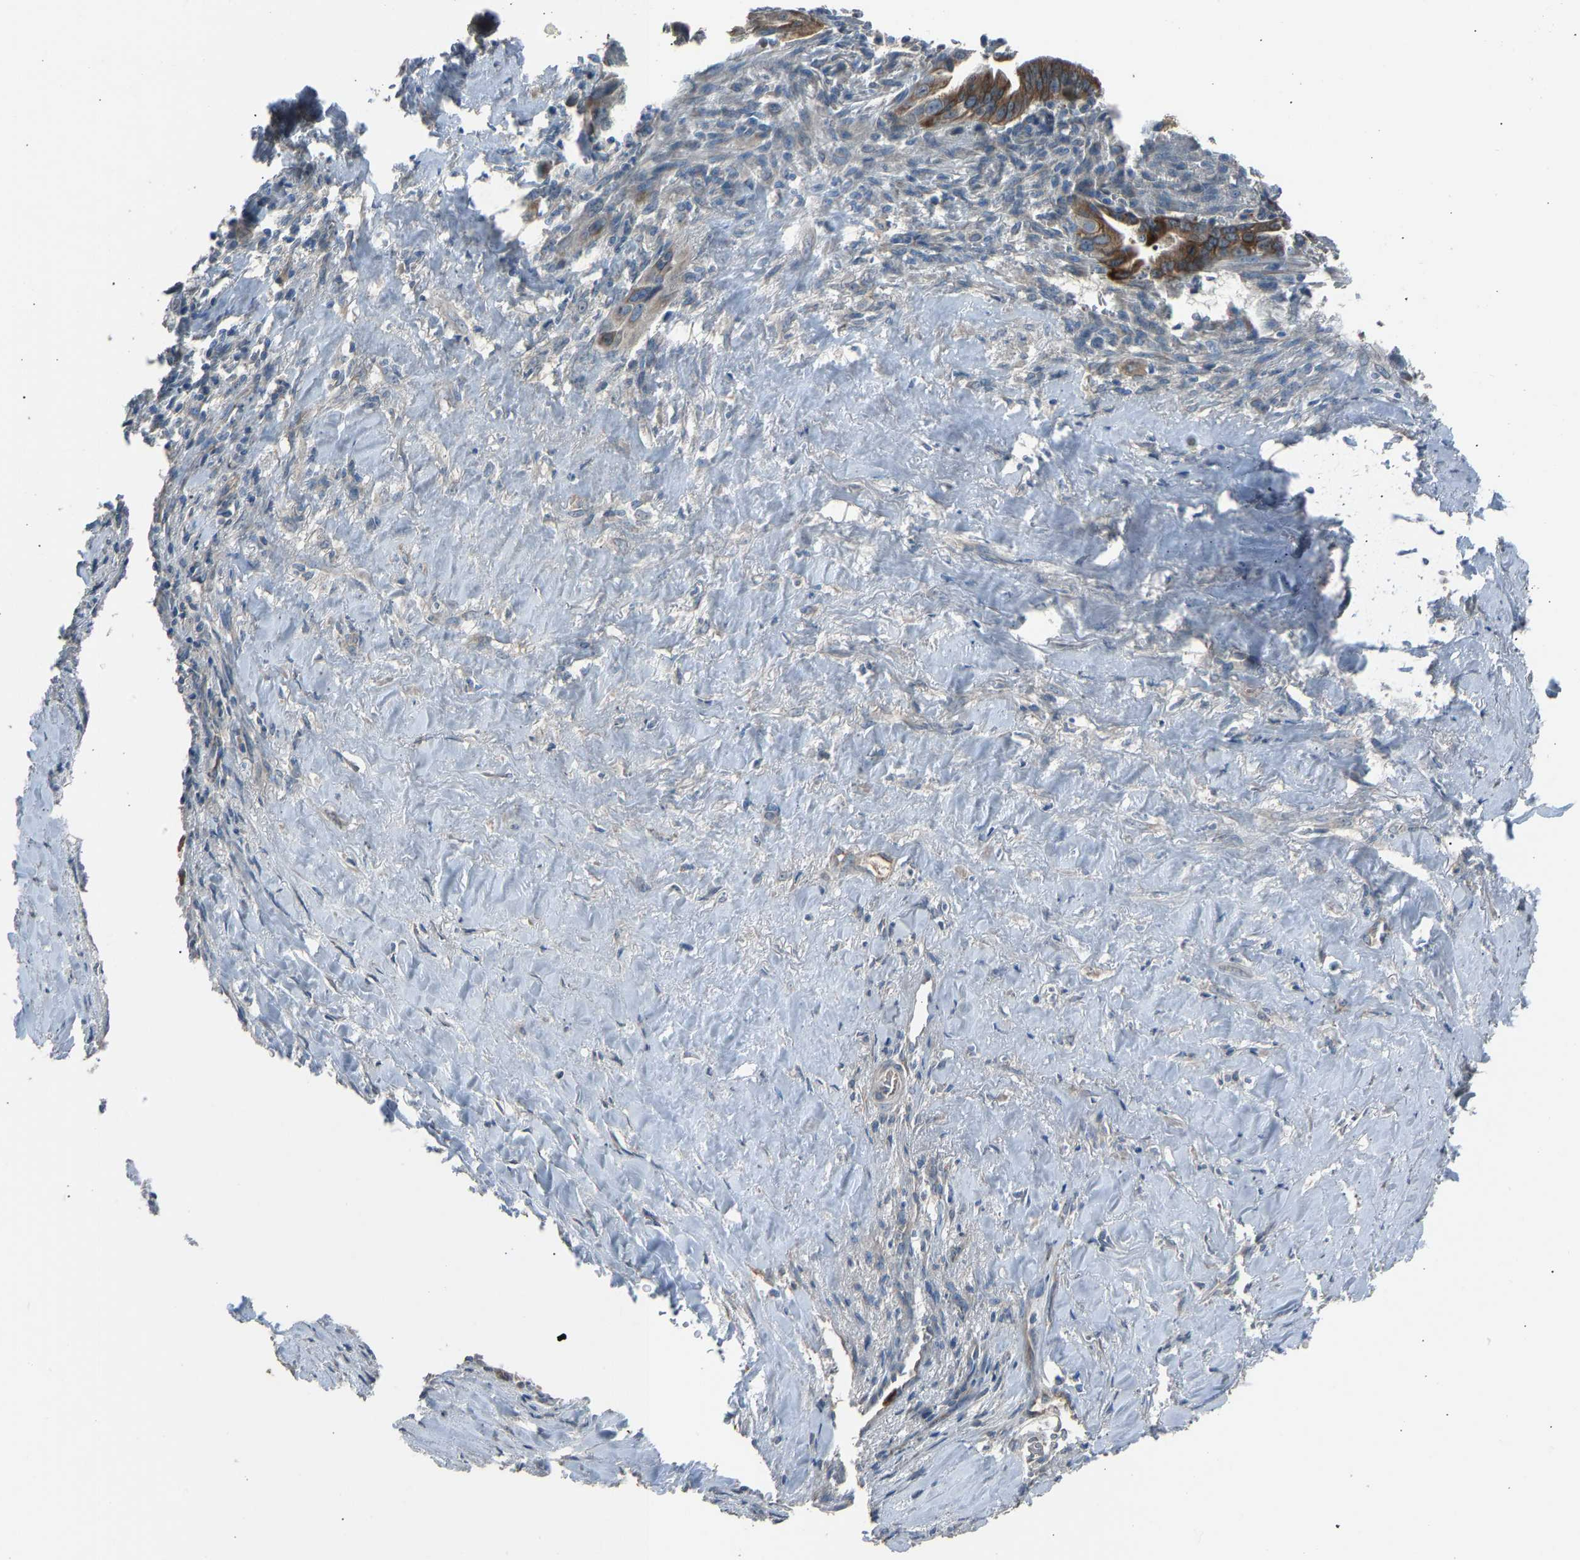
{"staining": {"intensity": "moderate", "quantity": ">75%", "location": "cytoplasmic/membranous"}, "tissue": "liver cancer", "cell_type": "Tumor cells", "image_type": "cancer", "snomed": [{"axis": "morphology", "description": "Cholangiocarcinoma"}, {"axis": "topography", "description": "Liver"}], "caption": "Protein positivity by immunohistochemistry shows moderate cytoplasmic/membranous positivity in about >75% of tumor cells in liver cancer (cholangiocarcinoma). (brown staining indicates protein expression, while blue staining denotes nuclei).", "gene": "TGFBR3", "patient": {"sex": "female", "age": 67}}